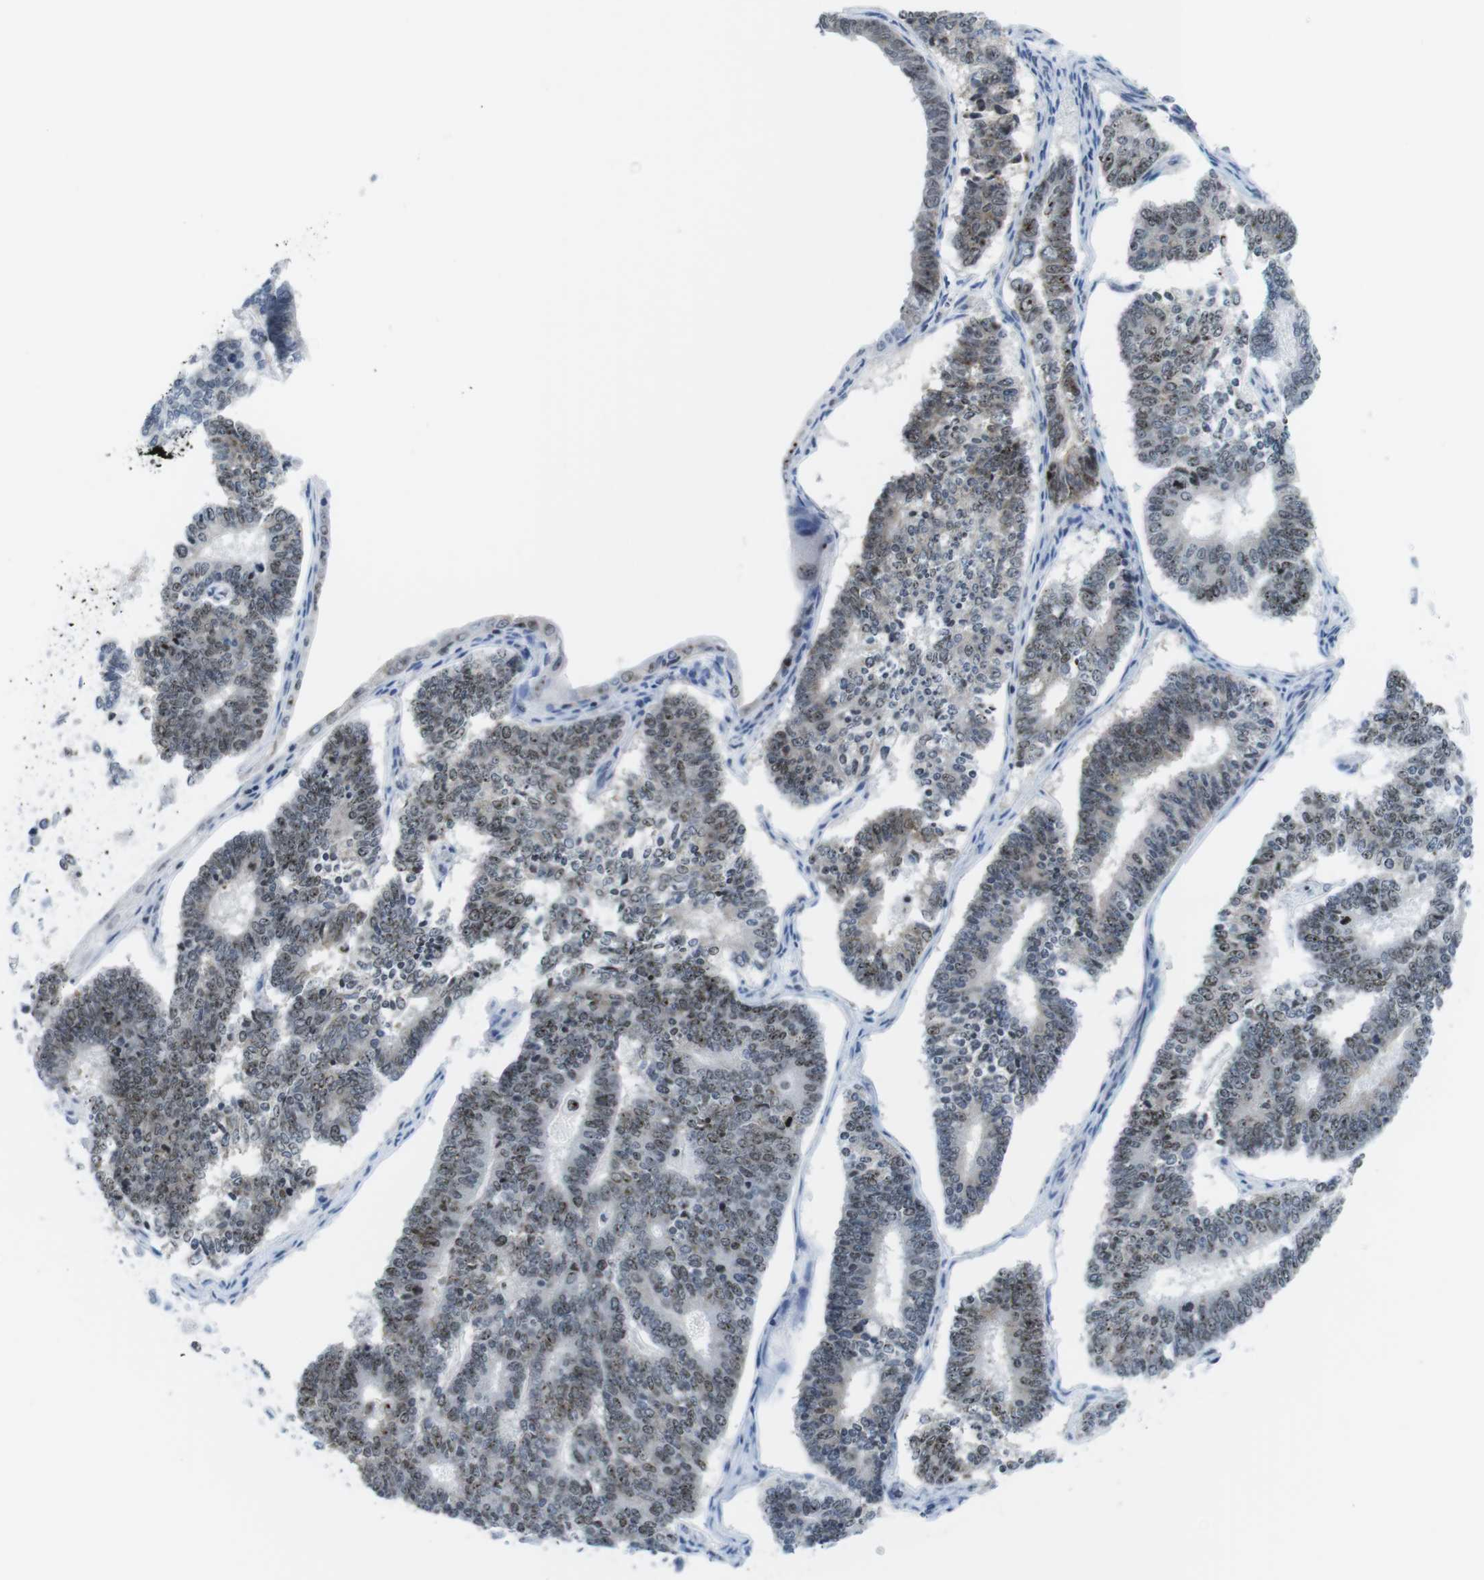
{"staining": {"intensity": "weak", "quantity": "25%-75%", "location": "nuclear"}, "tissue": "endometrial cancer", "cell_type": "Tumor cells", "image_type": "cancer", "snomed": [{"axis": "morphology", "description": "Adenocarcinoma, NOS"}, {"axis": "topography", "description": "Endometrium"}], "caption": "DAB (3,3'-diaminobenzidine) immunohistochemical staining of endometrial adenocarcinoma shows weak nuclear protein positivity in about 25%-75% of tumor cells. The staining was performed using DAB to visualize the protein expression in brown, while the nuclei were stained in blue with hematoxylin (Magnification: 20x).", "gene": "NIFK", "patient": {"sex": "female", "age": 70}}